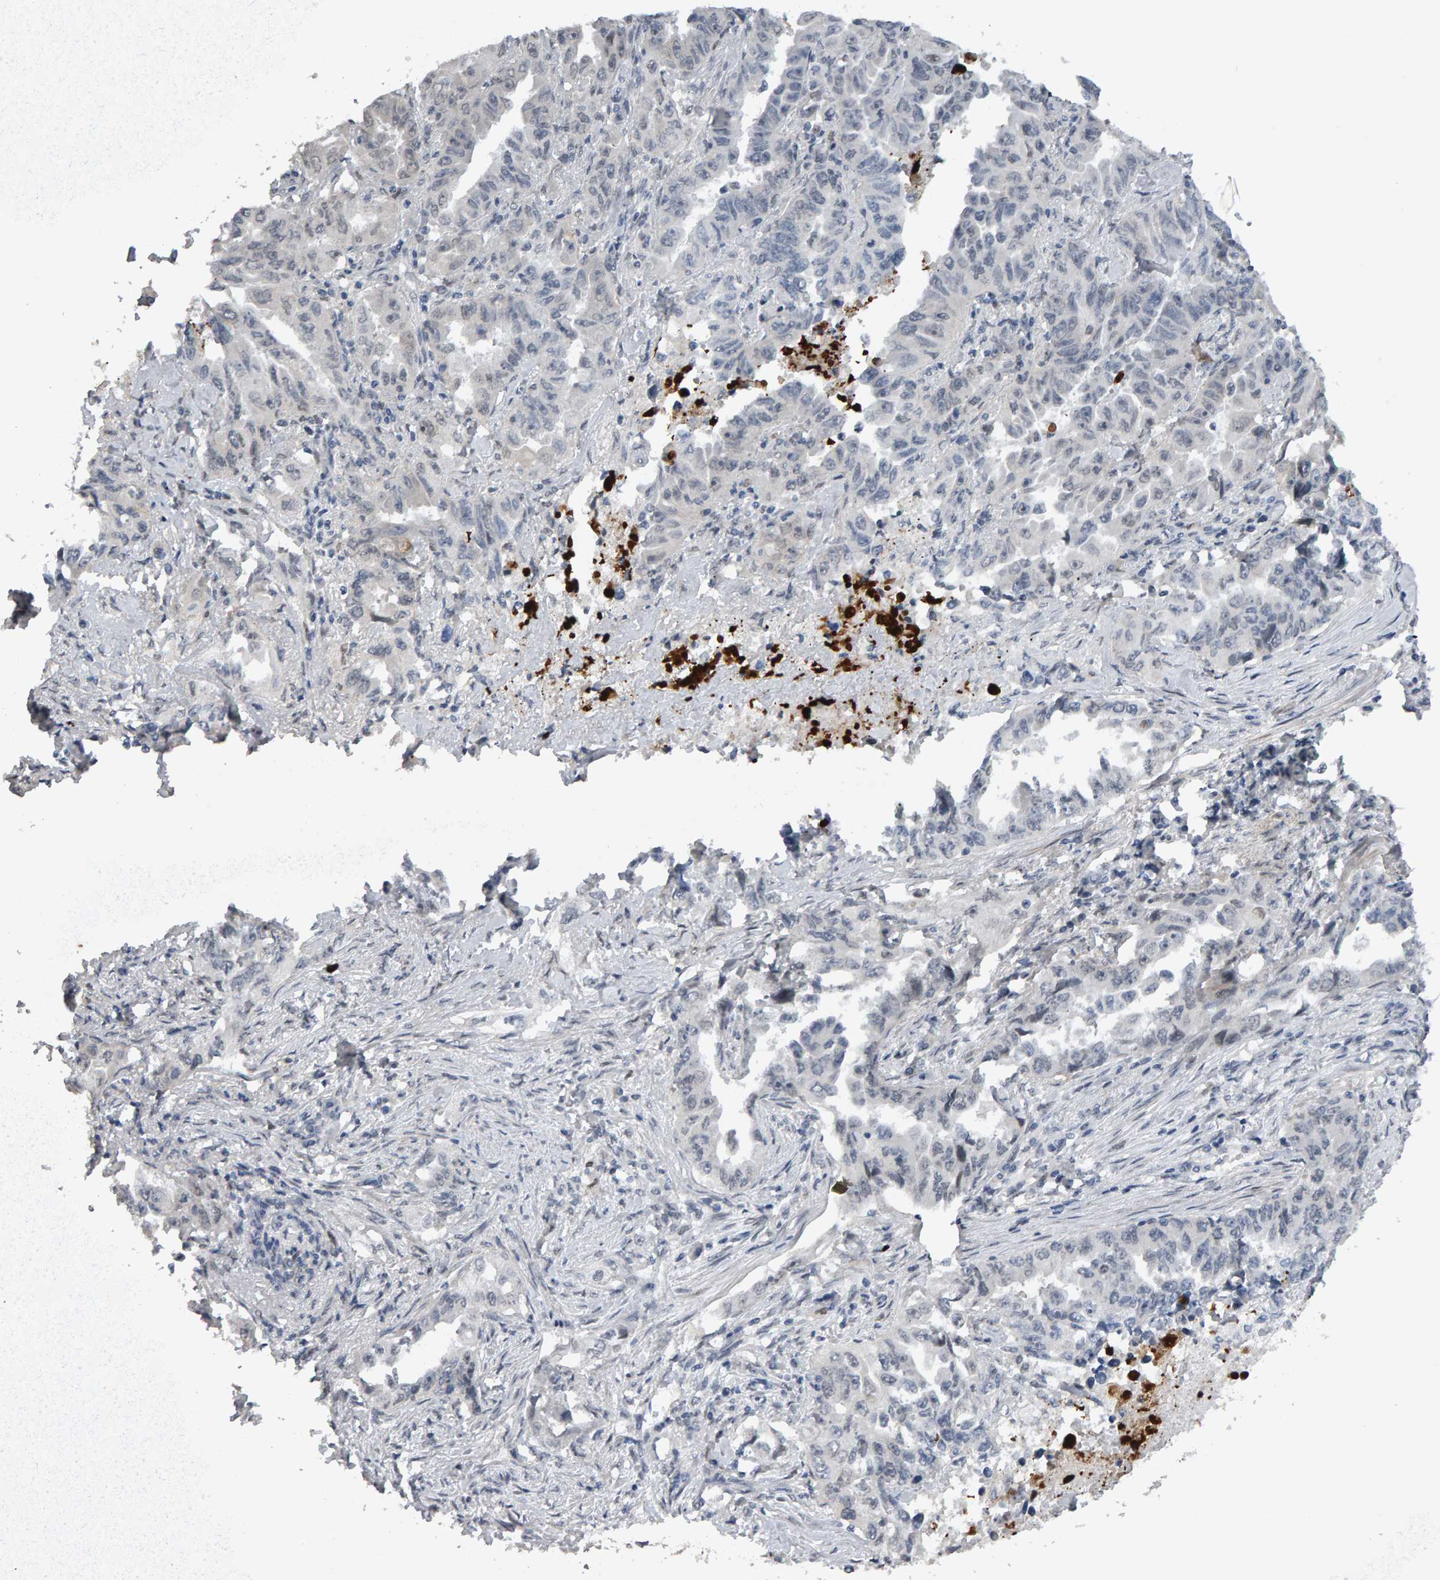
{"staining": {"intensity": "negative", "quantity": "none", "location": "none"}, "tissue": "lung cancer", "cell_type": "Tumor cells", "image_type": "cancer", "snomed": [{"axis": "morphology", "description": "Adenocarcinoma, NOS"}, {"axis": "topography", "description": "Lung"}], "caption": "Immunohistochemistry (IHC) photomicrograph of lung adenocarcinoma stained for a protein (brown), which exhibits no positivity in tumor cells.", "gene": "IPO8", "patient": {"sex": "female", "age": 51}}